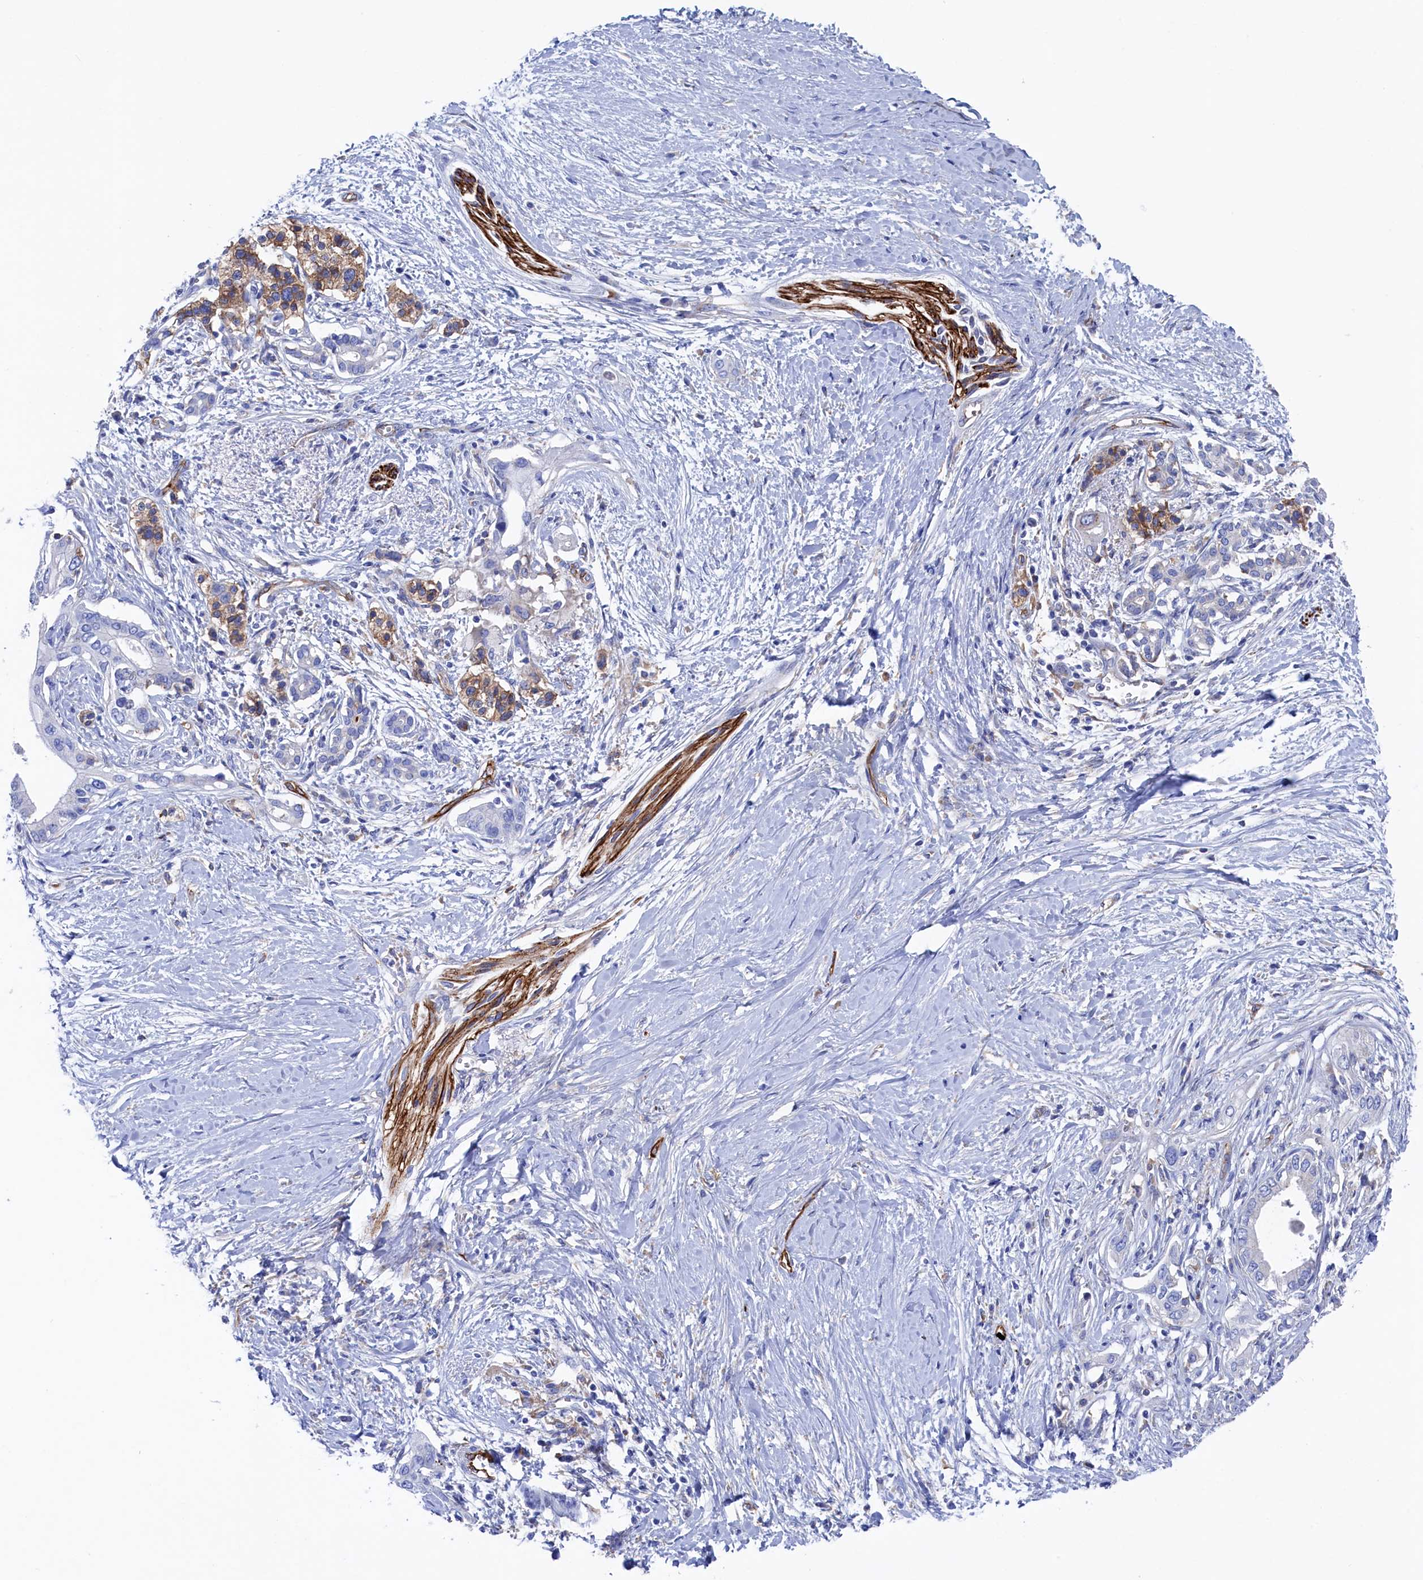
{"staining": {"intensity": "negative", "quantity": "none", "location": "none"}, "tissue": "pancreatic cancer", "cell_type": "Tumor cells", "image_type": "cancer", "snomed": [{"axis": "morphology", "description": "Normal tissue, NOS"}, {"axis": "morphology", "description": "Adenocarcinoma, NOS"}, {"axis": "topography", "description": "Pancreas"}, {"axis": "topography", "description": "Peripheral nerve tissue"}], "caption": "Micrograph shows no protein expression in tumor cells of pancreatic cancer (adenocarcinoma) tissue. (DAB (3,3'-diaminobenzidine) immunohistochemistry visualized using brightfield microscopy, high magnification).", "gene": "C12orf73", "patient": {"sex": "male", "age": 59}}